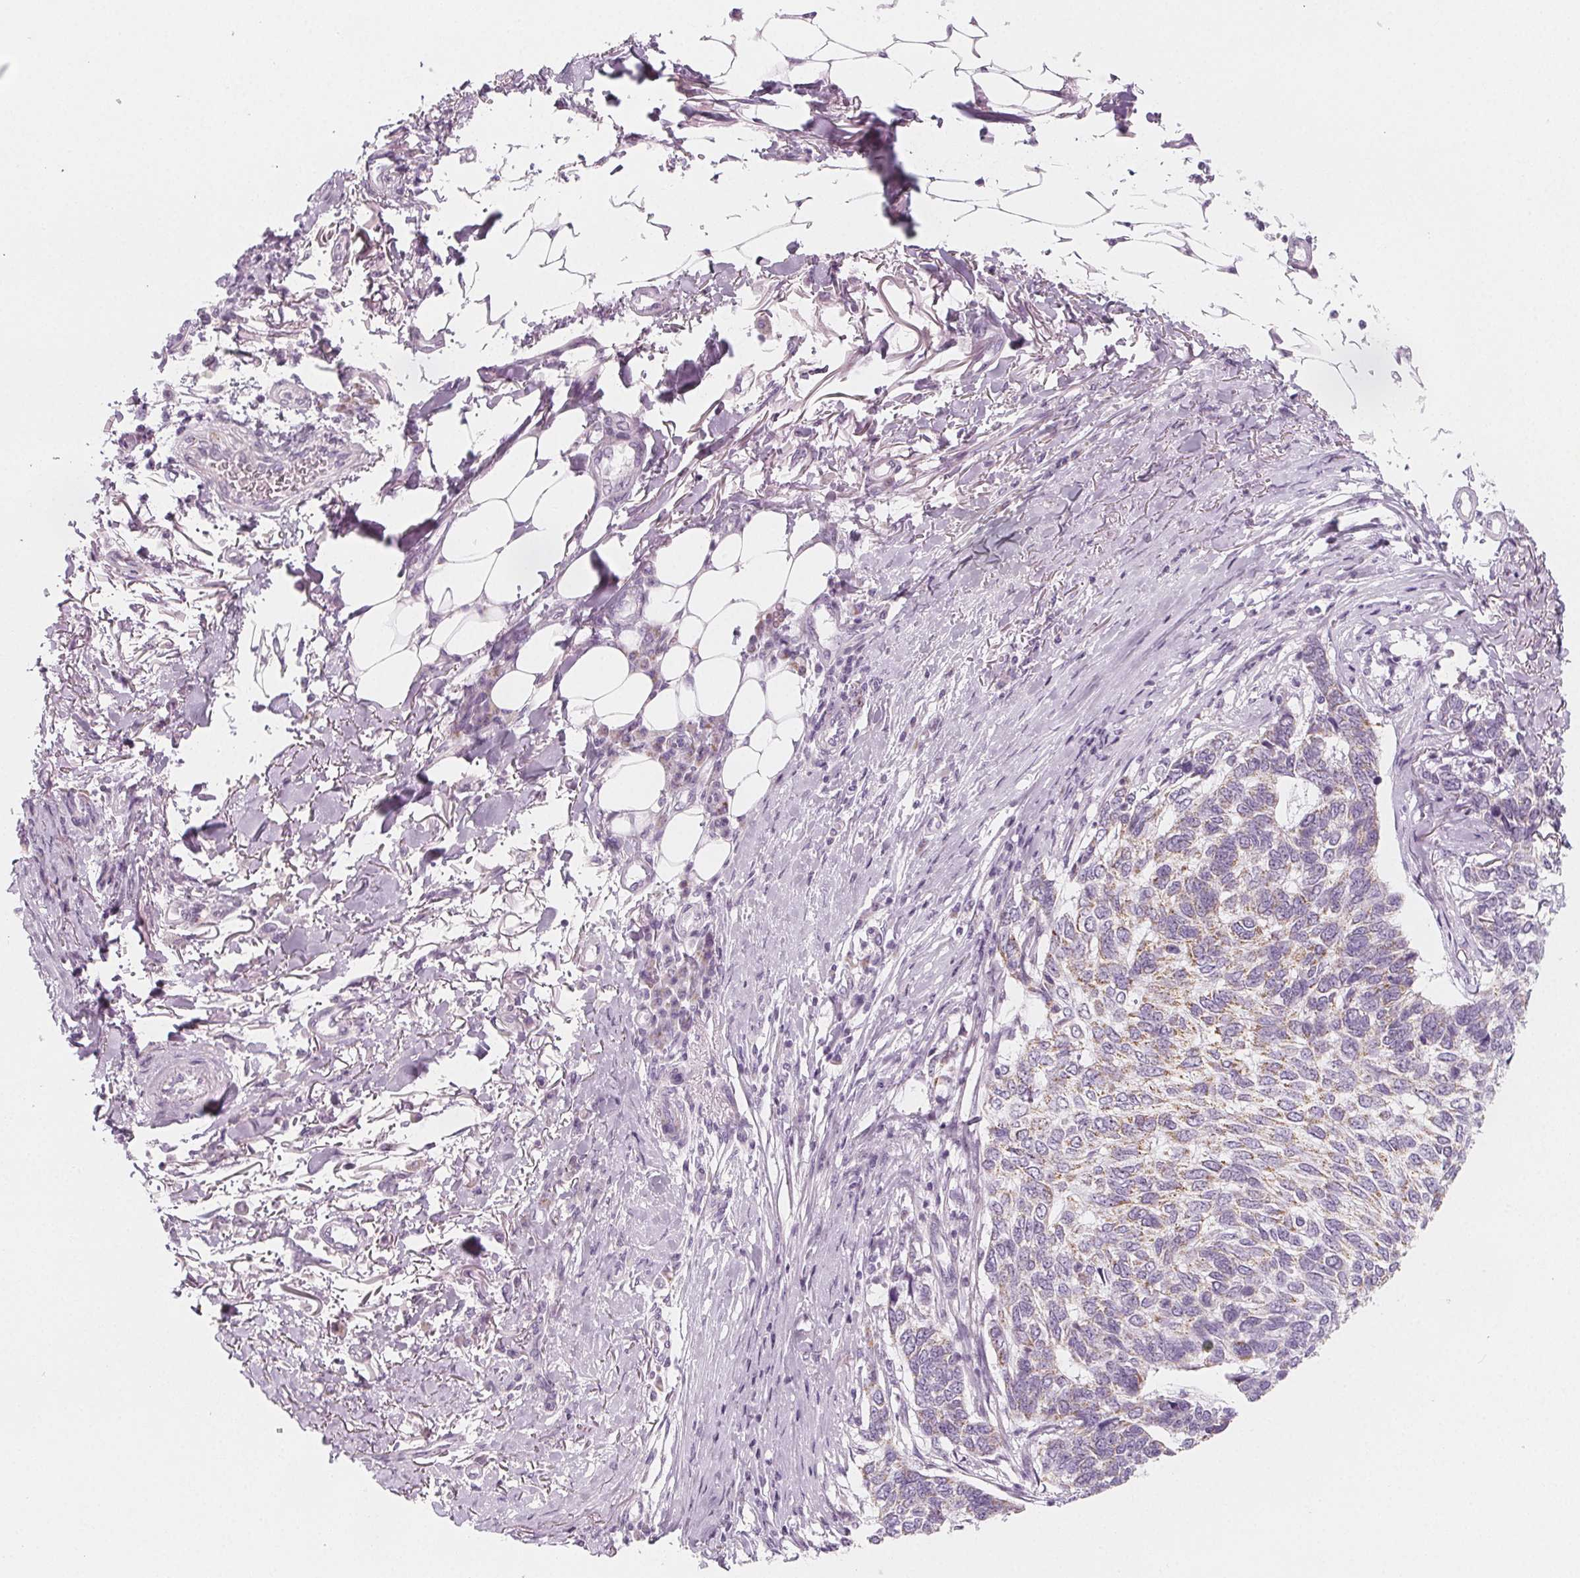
{"staining": {"intensity": "weak", "quantity": "<25%", "location": "cytoplasmic/membranous"}, "tissue": "skin cancer", "cell_type": "Tumor cells", "image_type": "cancer", "snomed": [{"axis": "morphology", "description": "Basal cell carcinoma"}, {"axis": "topography", "description": "Skin"}], "caption": "This is a photomicrograph of immunohistochemistry (IHC) staining of skin cancer (basal cell carcinoma), which shows no expression in tumor cells. Nuclei are stained in blue.", "gene": "IL17C", "patient": {"sex": "female", "age": 65}}